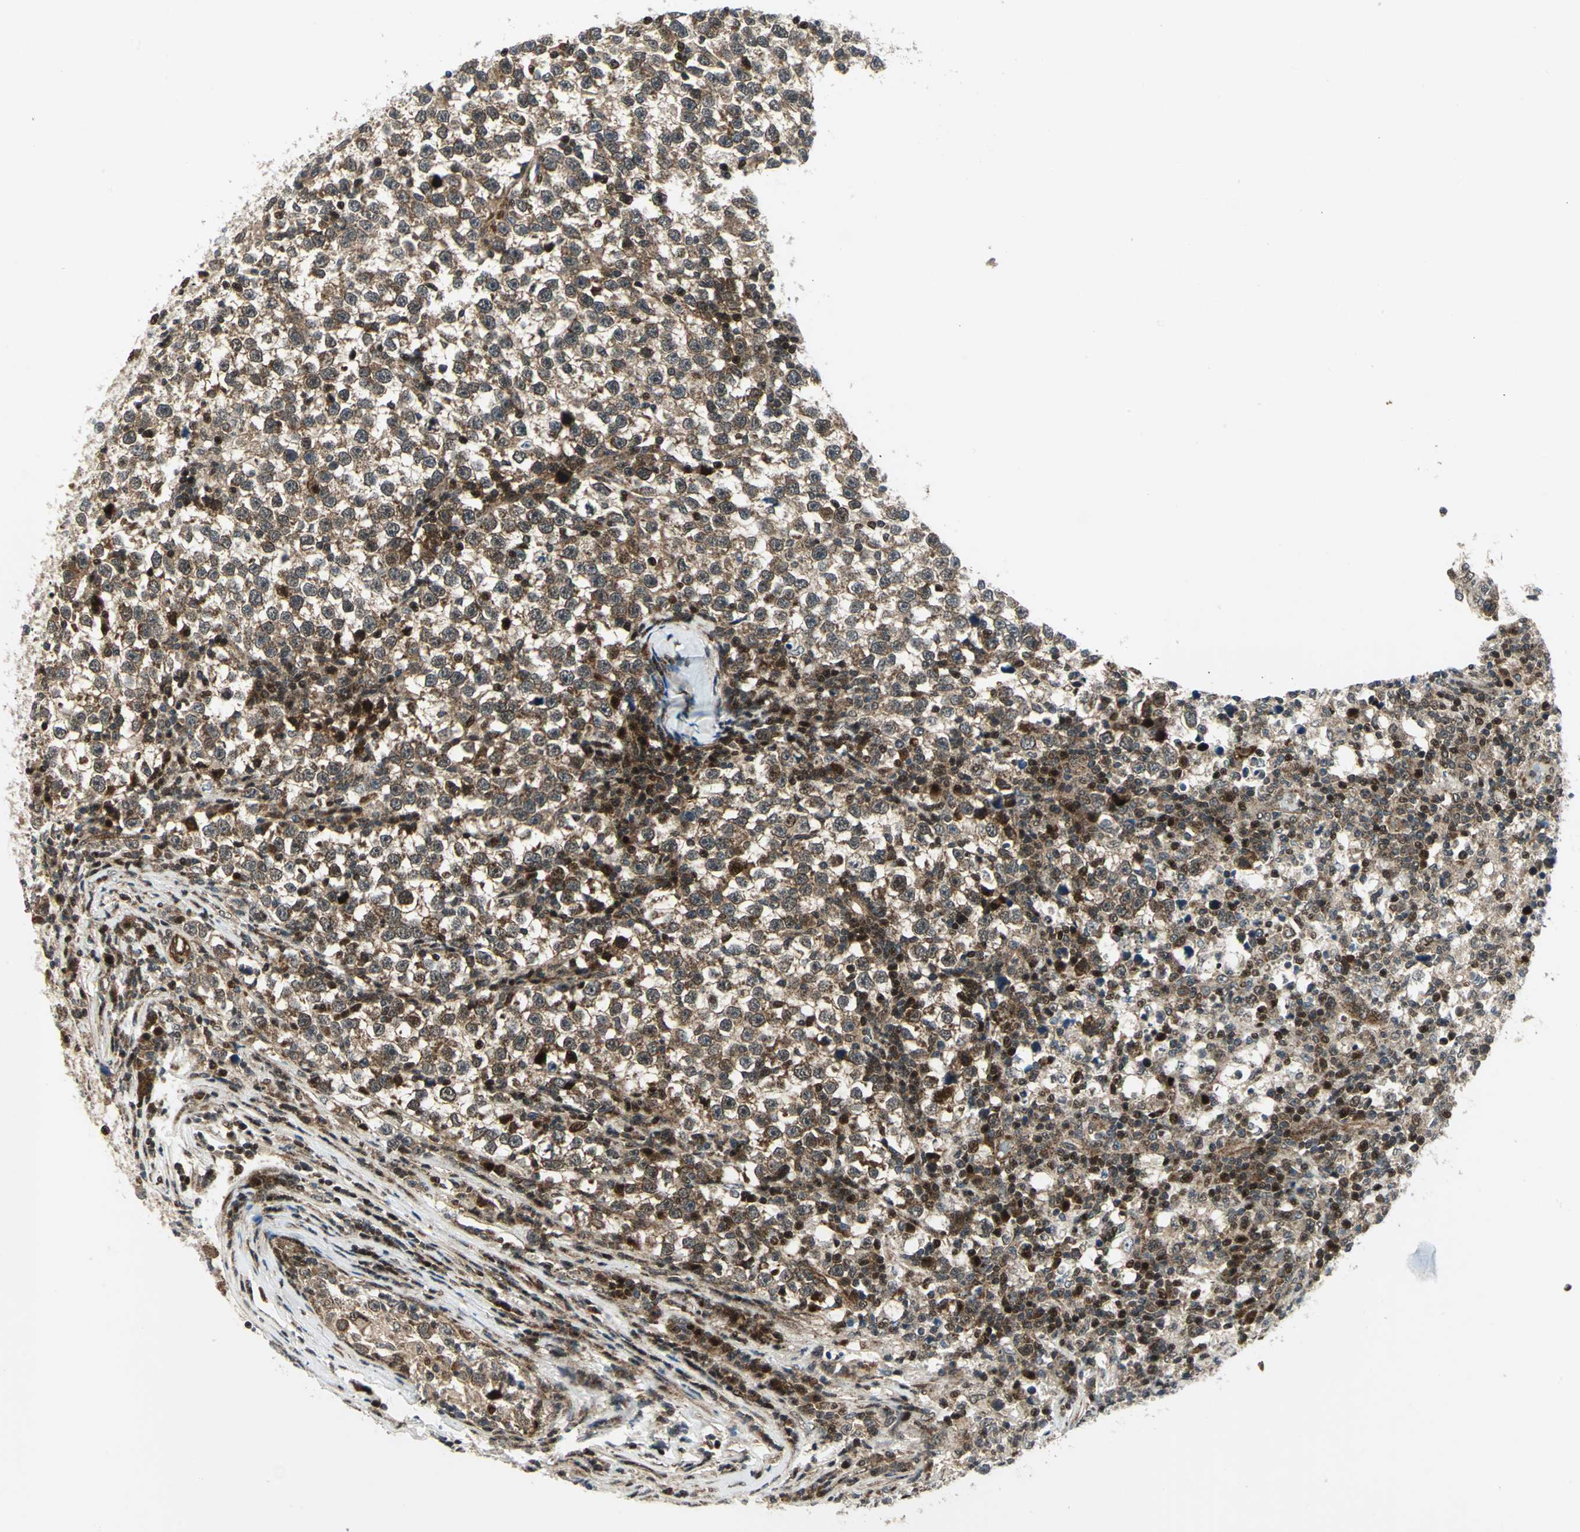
{"staining": {"intensity": "moderate", "quantity": ">75%", "location": "cytoplasmic/membranous"}, "tissue": "testis cancer", "cell_type": "Tumor cells", "image_type": "cancer", "snomed": [{"axis": "morphology", "description": "Seminoma, NOS"}, {"axis": "topography", "description": "Testis"}], "caption": "About >75% of tumor cells in seminoma (testis) demonstrate moderate cytoplasmic/membranous protein positivity as visualized by brown immunohistochemical staining.", "gene": "COPS5", "patient": {"sex": "male", "age": 43}}